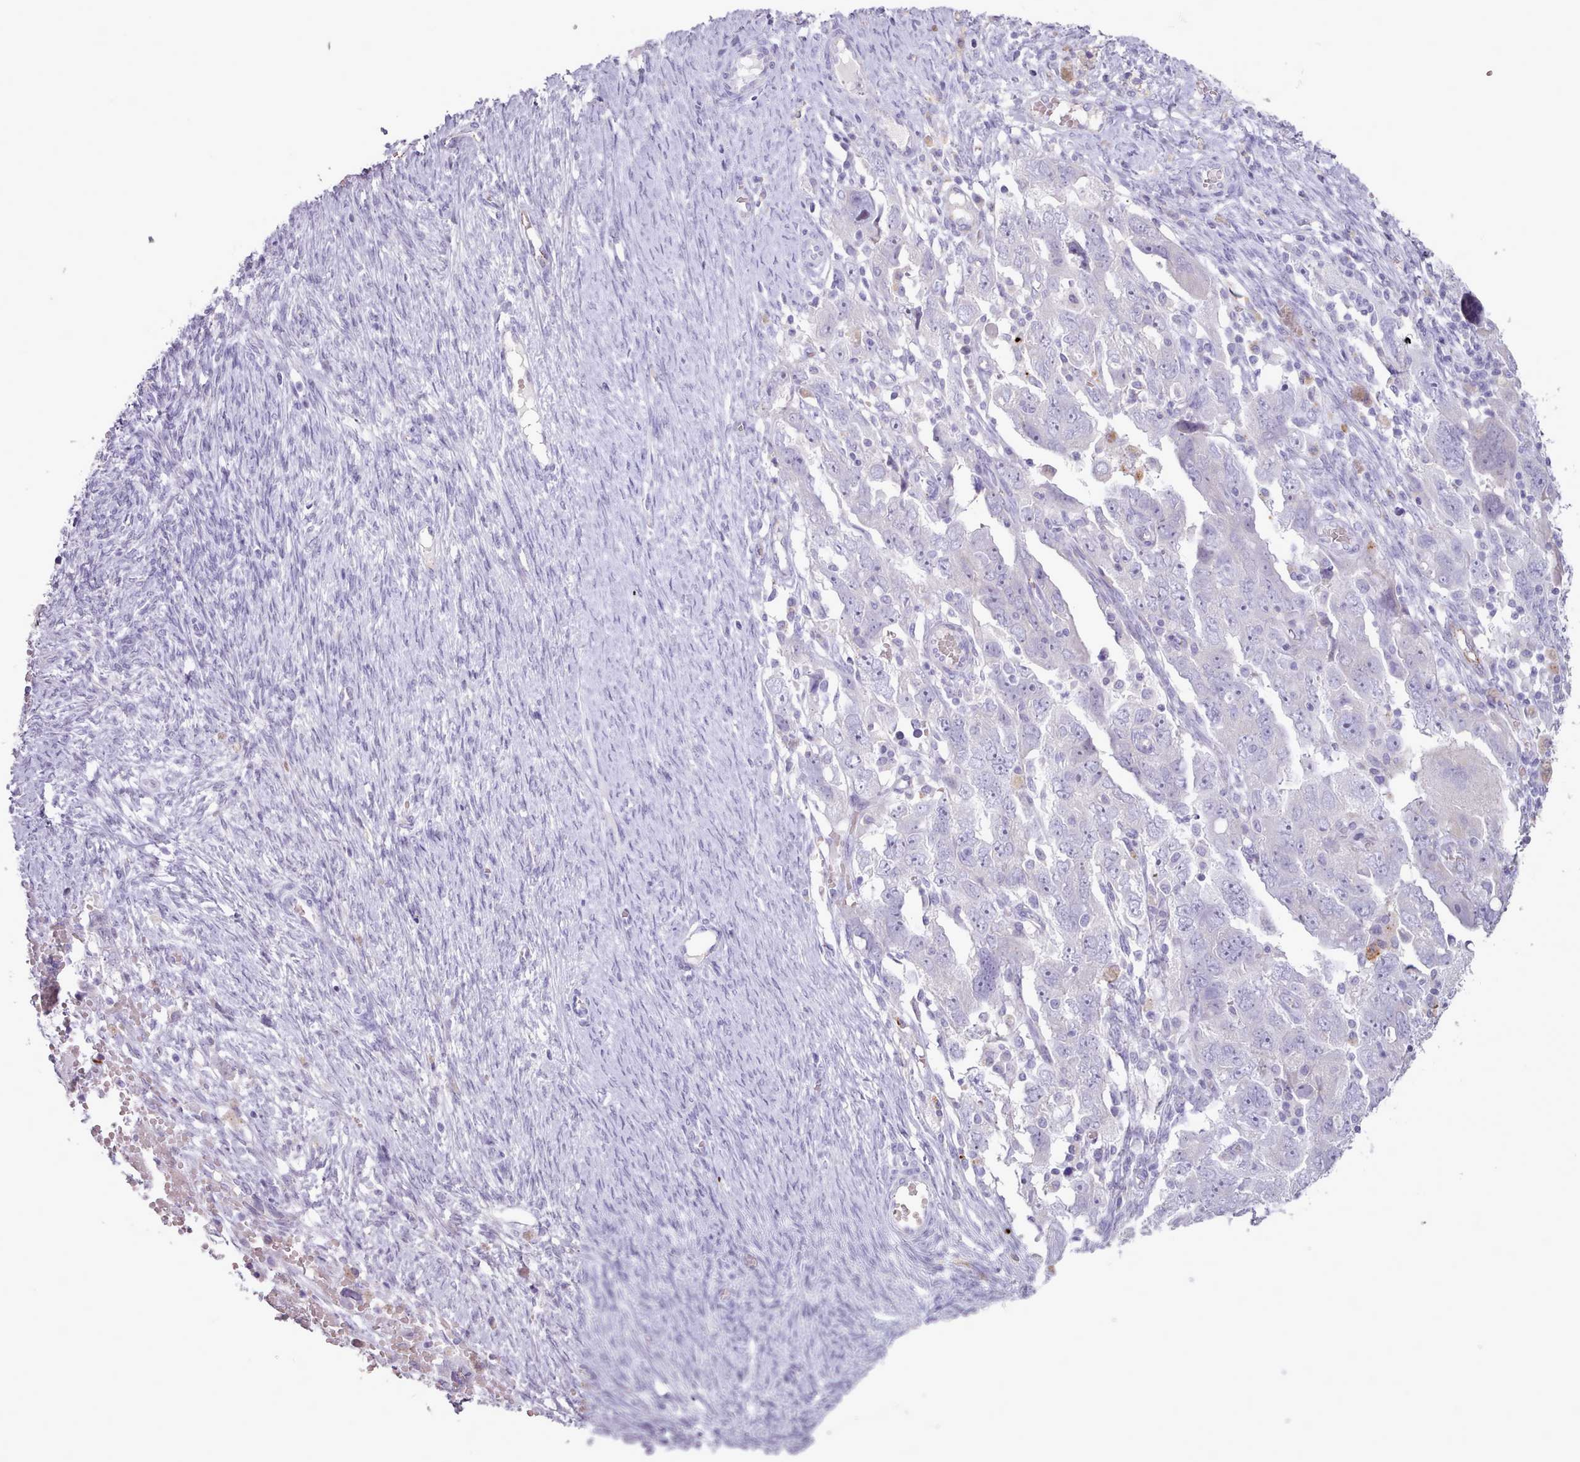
{"staining": {"intensity": "negative", "quantity": "none", "location": "none"}, "tissue": "ovarian cancer", "cell_type": "Tumor cells", "image_type": "cancer", "snomed": [{"axis": "morphology", "description": "Carcinoma, NOS"}, {"axis": "morphology", "description": "Cystadenocarcinoma, serous, NOS"}, {"axis": "topography", "description": "Ovary"}], "caption": "Human ovarian cancer (serous cystadenocarcinoma) stained for a protein using immunohistochemistry (IHC) shows no staining in tumor cells.", "gene": "ATRAID", "patient": {"sex": "female", "age": 69}}